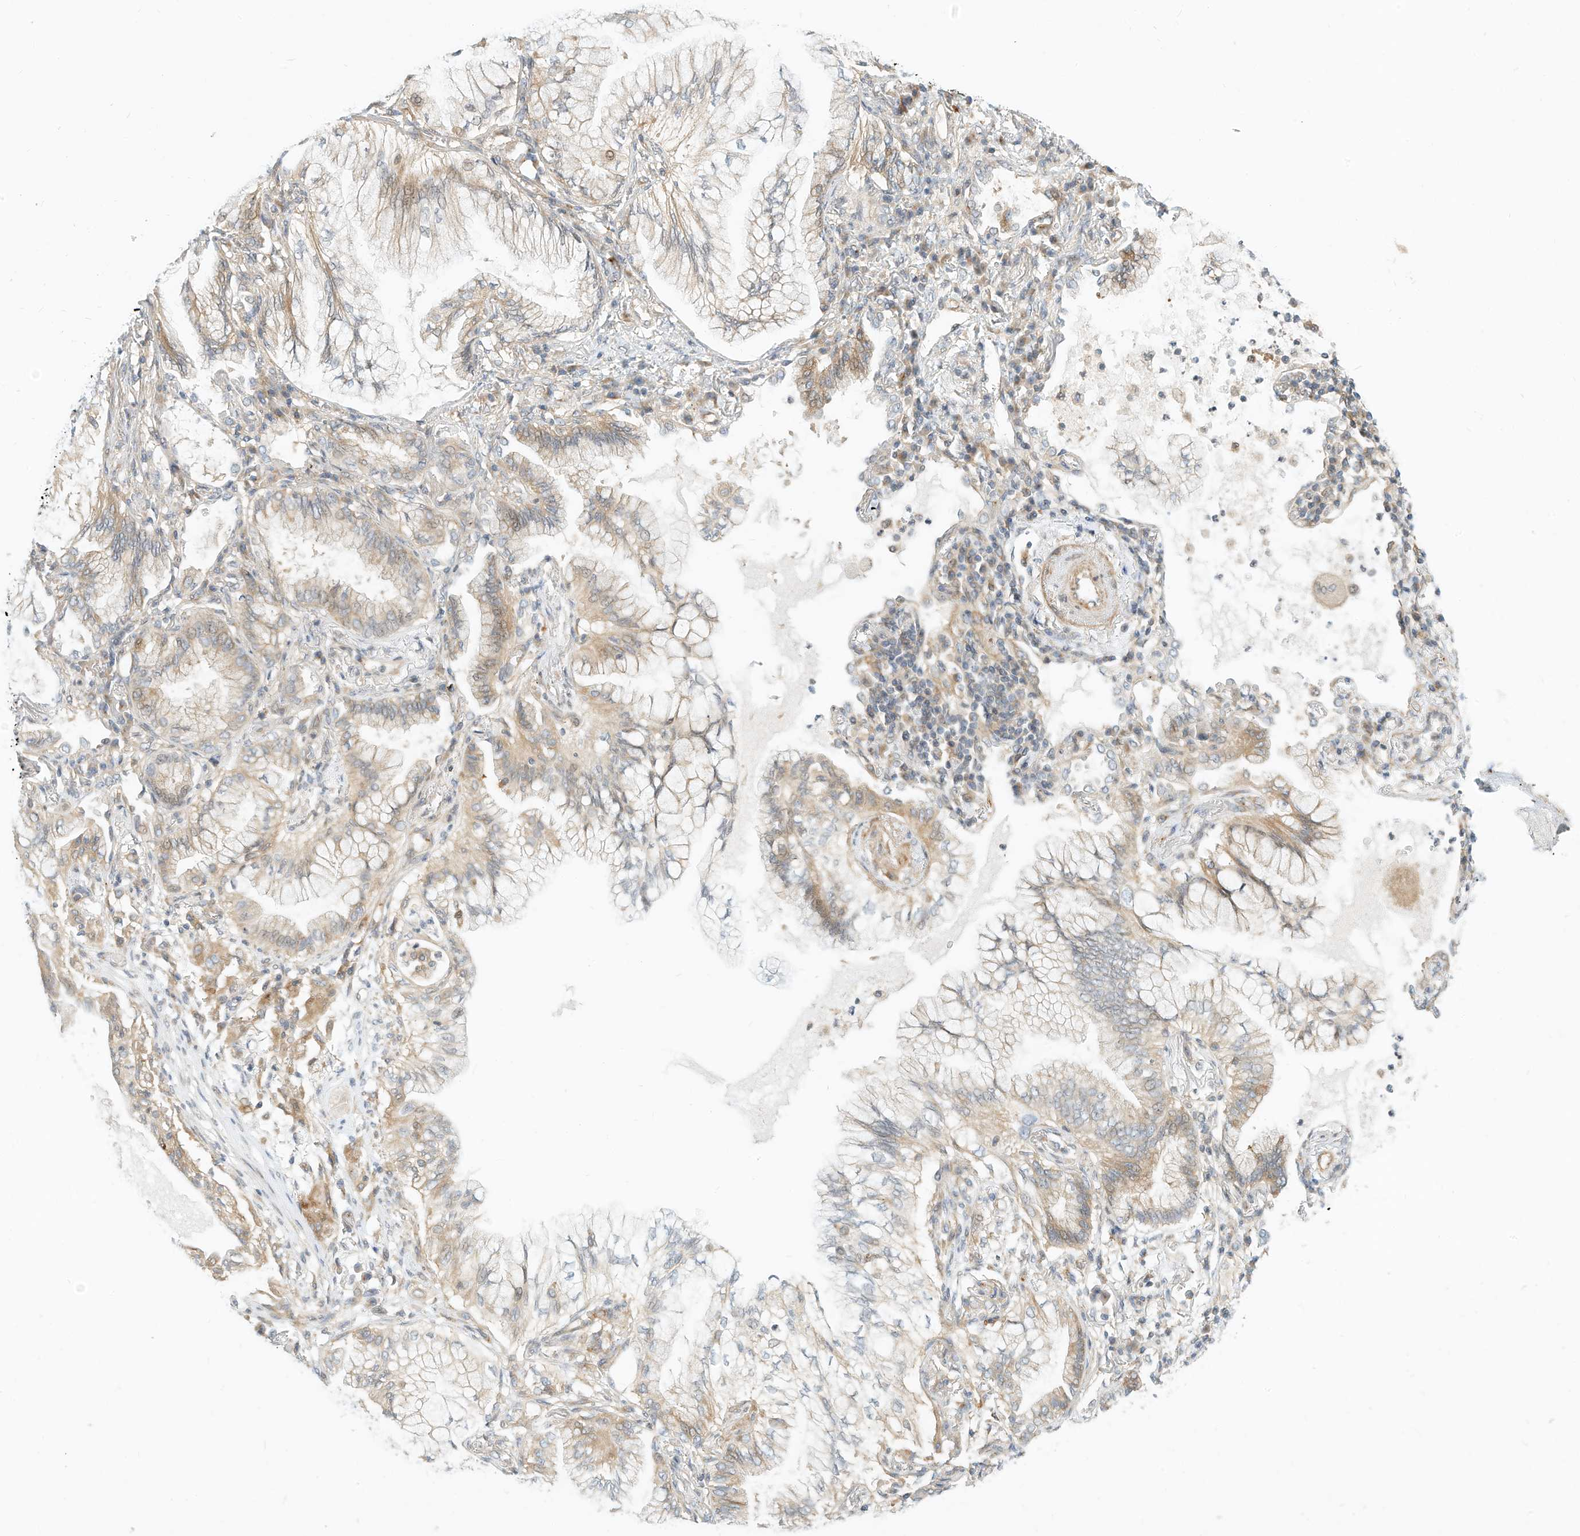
{"staining": {"intensity": "weak", "quantity": "25%-75%", "location": "cytoplasmic/membranous"}, "tissue": "lung cancer", "cell_type": "Tumor cells", "image_type": "cancer", "snomed": [{"axis": "morphology", "description": "Adenocarcinoma, NOS"}, {"axis": "topography", "description": "Lung"}], "caption": "Protein staining by immunohistochemistry exhibits weak cytoplasmic/membranous staining in about 25%-75% of tumor cells in lung adenocarcinoma. Nuclei are stained in blue.", "gene": "OFD1", "patient": {"sex": "female", "age": 70}}